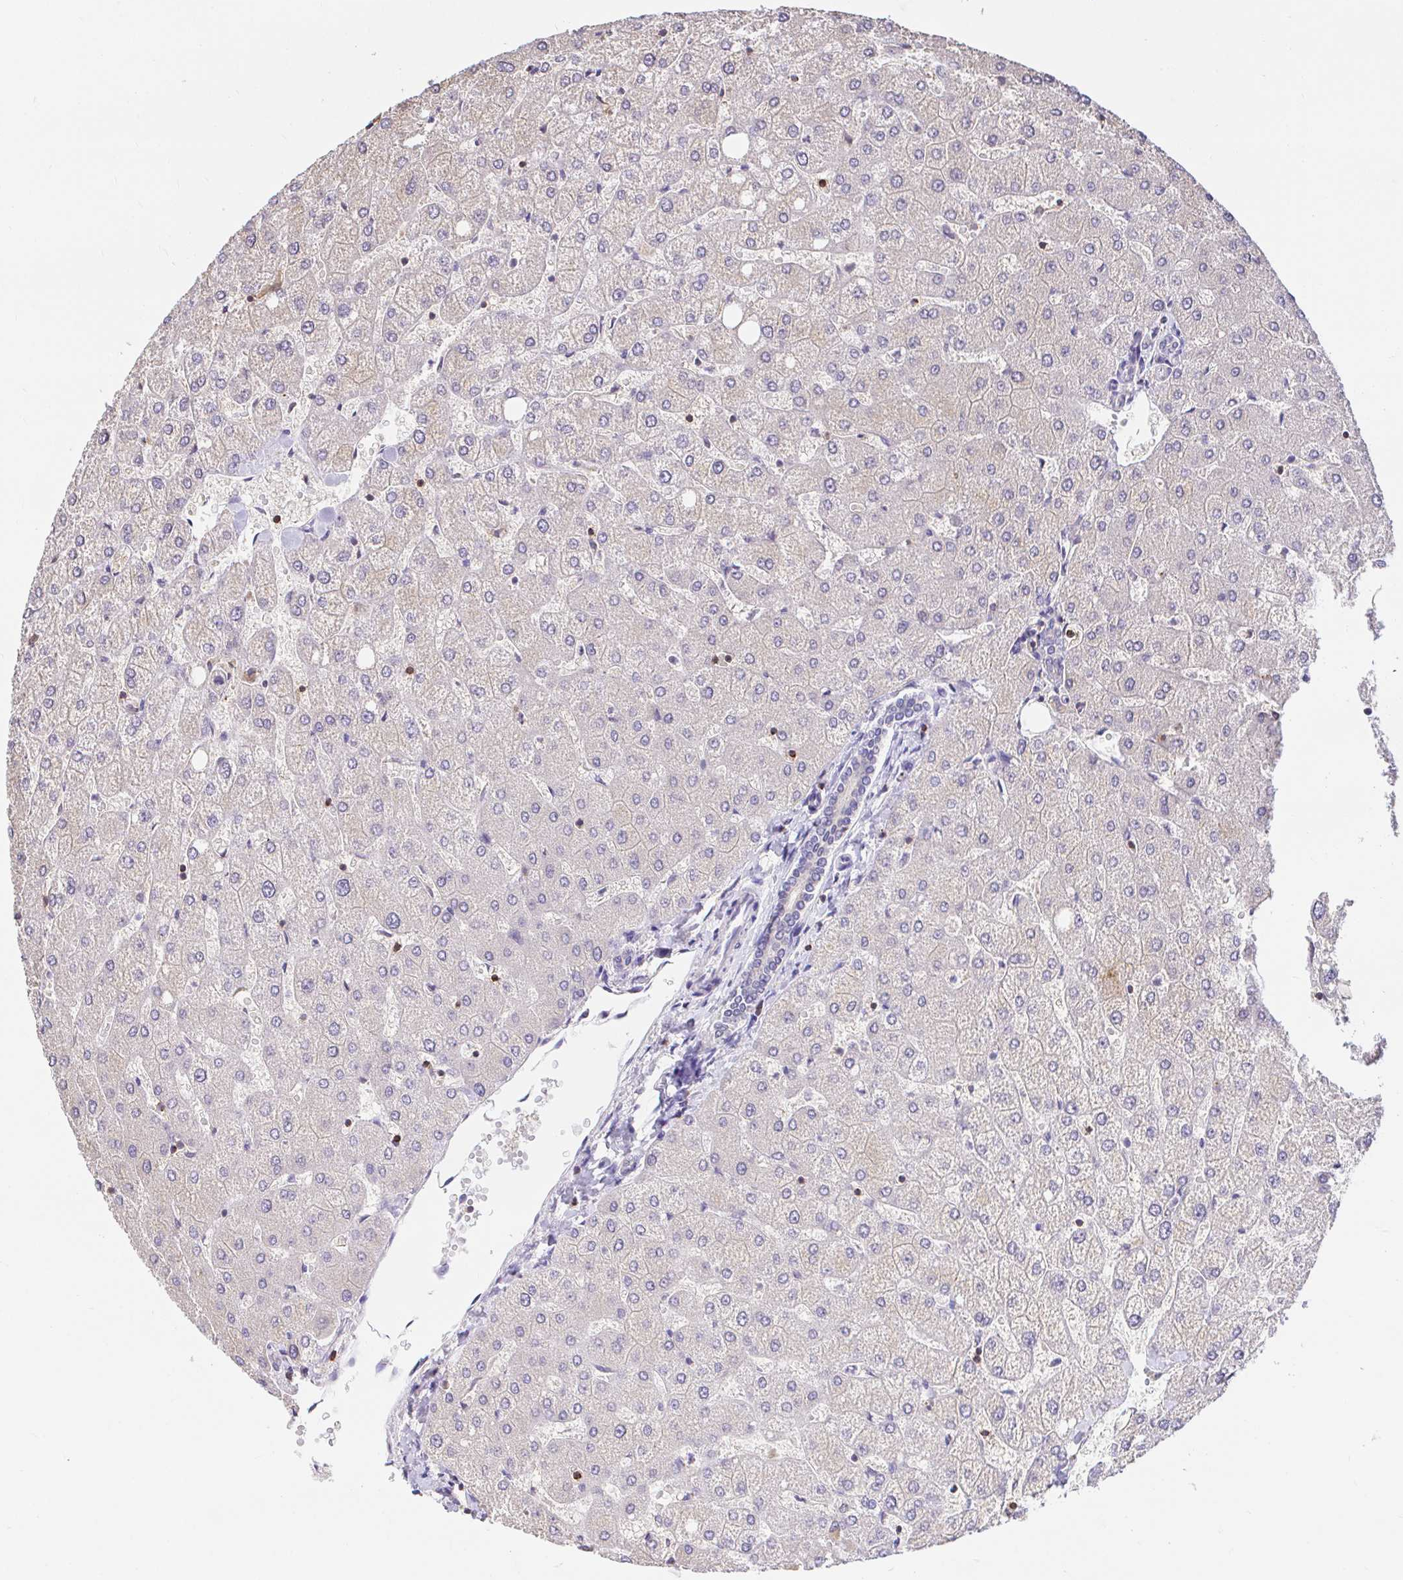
{"staining": {"intensity": "negative", "quantity": "none", "location": "none"}, "tissue": "liver", "cell_type": "Cholangiocytes", "image_type": "normal", "snomed": [{"axis": "morphology", "description": "Normal tissue, NOS"}, {"axis": "topography", "description": "Liver"}], "caption": "The immunohistochemistry (IHC) histopathology image has no significant expression in cholangiocytes of liver. (DAB (3,3'-diaminobenzidine) immunohistochemistry, high magnification).", "gene": "SKAP1", "patient": {"sex": "female", "age": 54}}